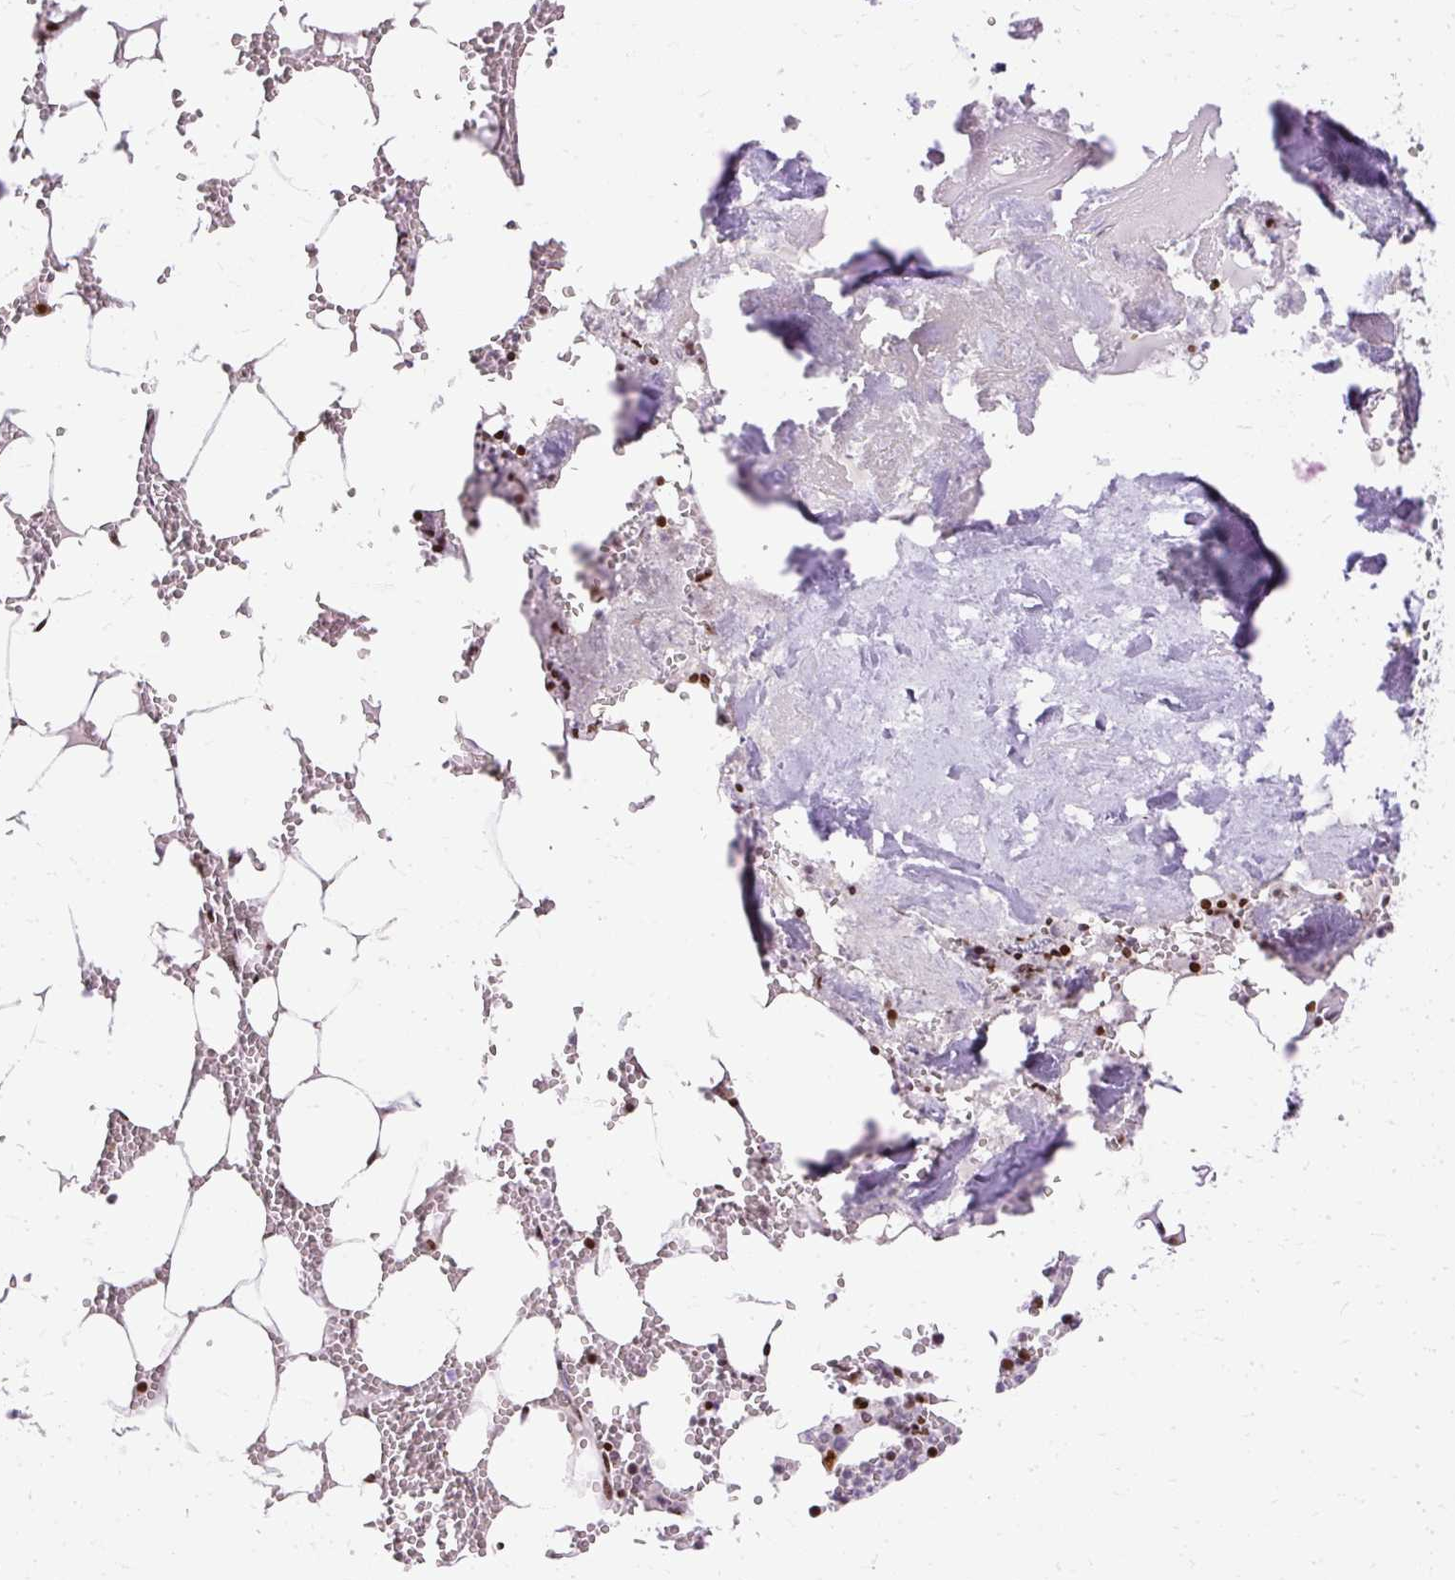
{"staining": {"intensity": "strong", "quantity": "25%-75%", "location": "nuclear"}, "tissue": "bone marrow", "cell_type": "Hematopoietic cells", "image_type": "normal", "snomed": [{"axis": "morphology", "description": "Normal tissue, NOS"}, {"axis": "topography", "description": "Bone marrow"}], "caption": "Protein staining of unremarkable bone marrow demonstrates strong nuclear expression in approximately 25%-75% of hematopoietic cells.", "gene": "TMEM177", "patient": {"sex": "male", "age": 54}}